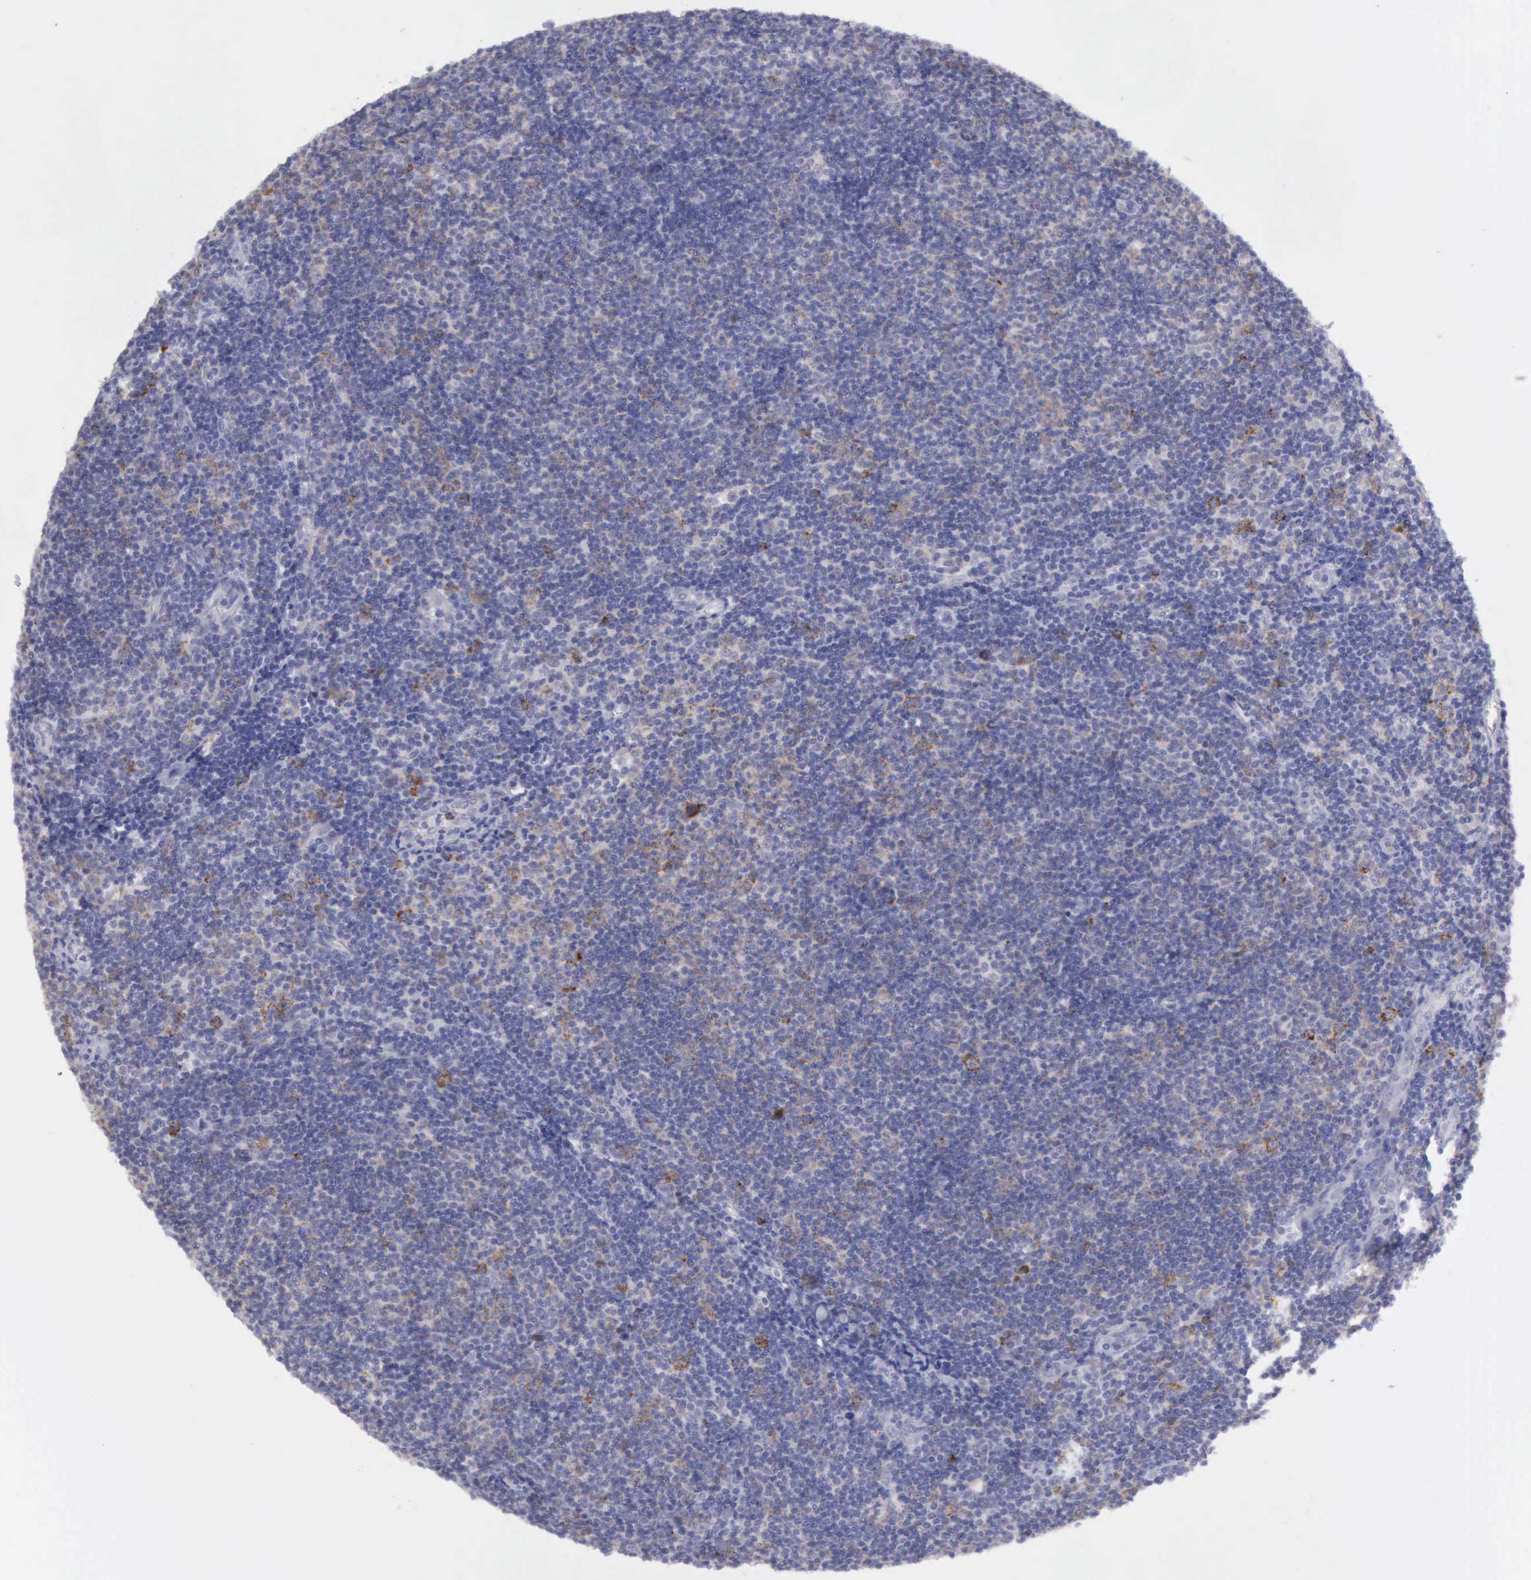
{"staining": {"intensity": "moderate", "quantity": "<25%", "location": "cytoplasmic/membranous"}, "tissue": "lymphoma", "cell_type": "Tumor cells", "image_type": "cancer", "snomed": [{"axis": "morphology", "description": "Malignant lymphoma, non-Hodgkin's type, Low grade"}, {"axis": "topography", "description": "Lymph node"}], "caption": "A histopathology image of lymphoma stained for a protein displays moderate cytoplasmic/membranous brown staining in tumor cells. (DAB (3,3'-diaminobenzidine) = brown stain, brightfield microscopy at high magnification).", "gene": "TFRC", "patient": {"sex": "male", "age": 49}}